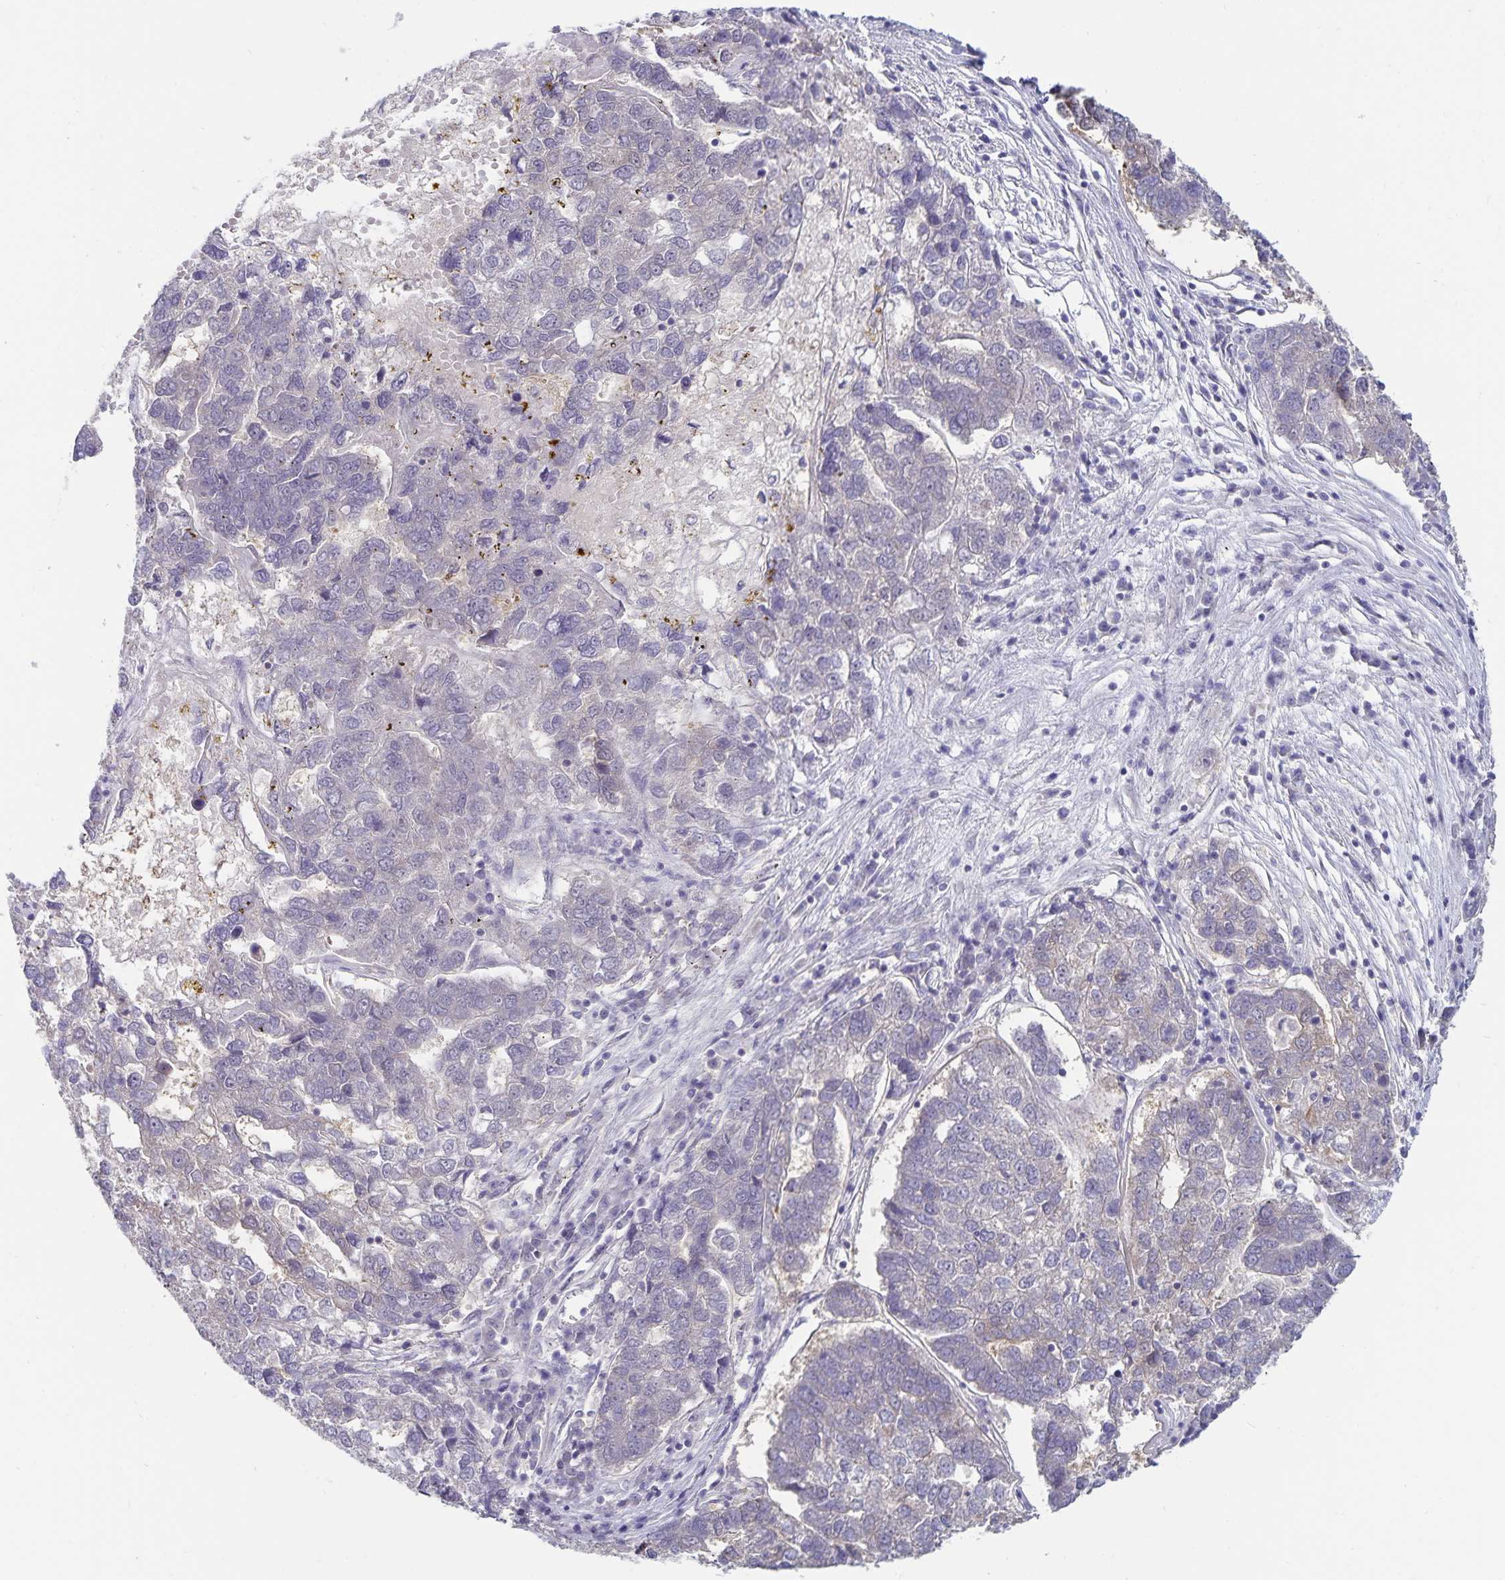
{"staining": {"intensity": "negative", "quantity": "none", "location": "none"}, "tissue": "pancreatic cancer", "cell_type": "Tumor cells", "image_type": "cancer", "snomed": [{"axis": "morphology", "description": "Adenocarcinoma, NOS"}, {"axis": "topography", "description": "Pancreas"}], "caption": "Immunohistochemistry photomicrograph of neoplastic tissue: pancreatic adenocarcinoma stained with DAB demonstrates no significant protein positivity in tumor cells. Brightfield microscopy of immunohistochemistry stained with DAB (3,3'-diaminobenzidine) (brown) and hematoxylin (blue), captured at high magnification.", "gene": "CDKN2B", "patient": {"sex": "female", "age": 61}}